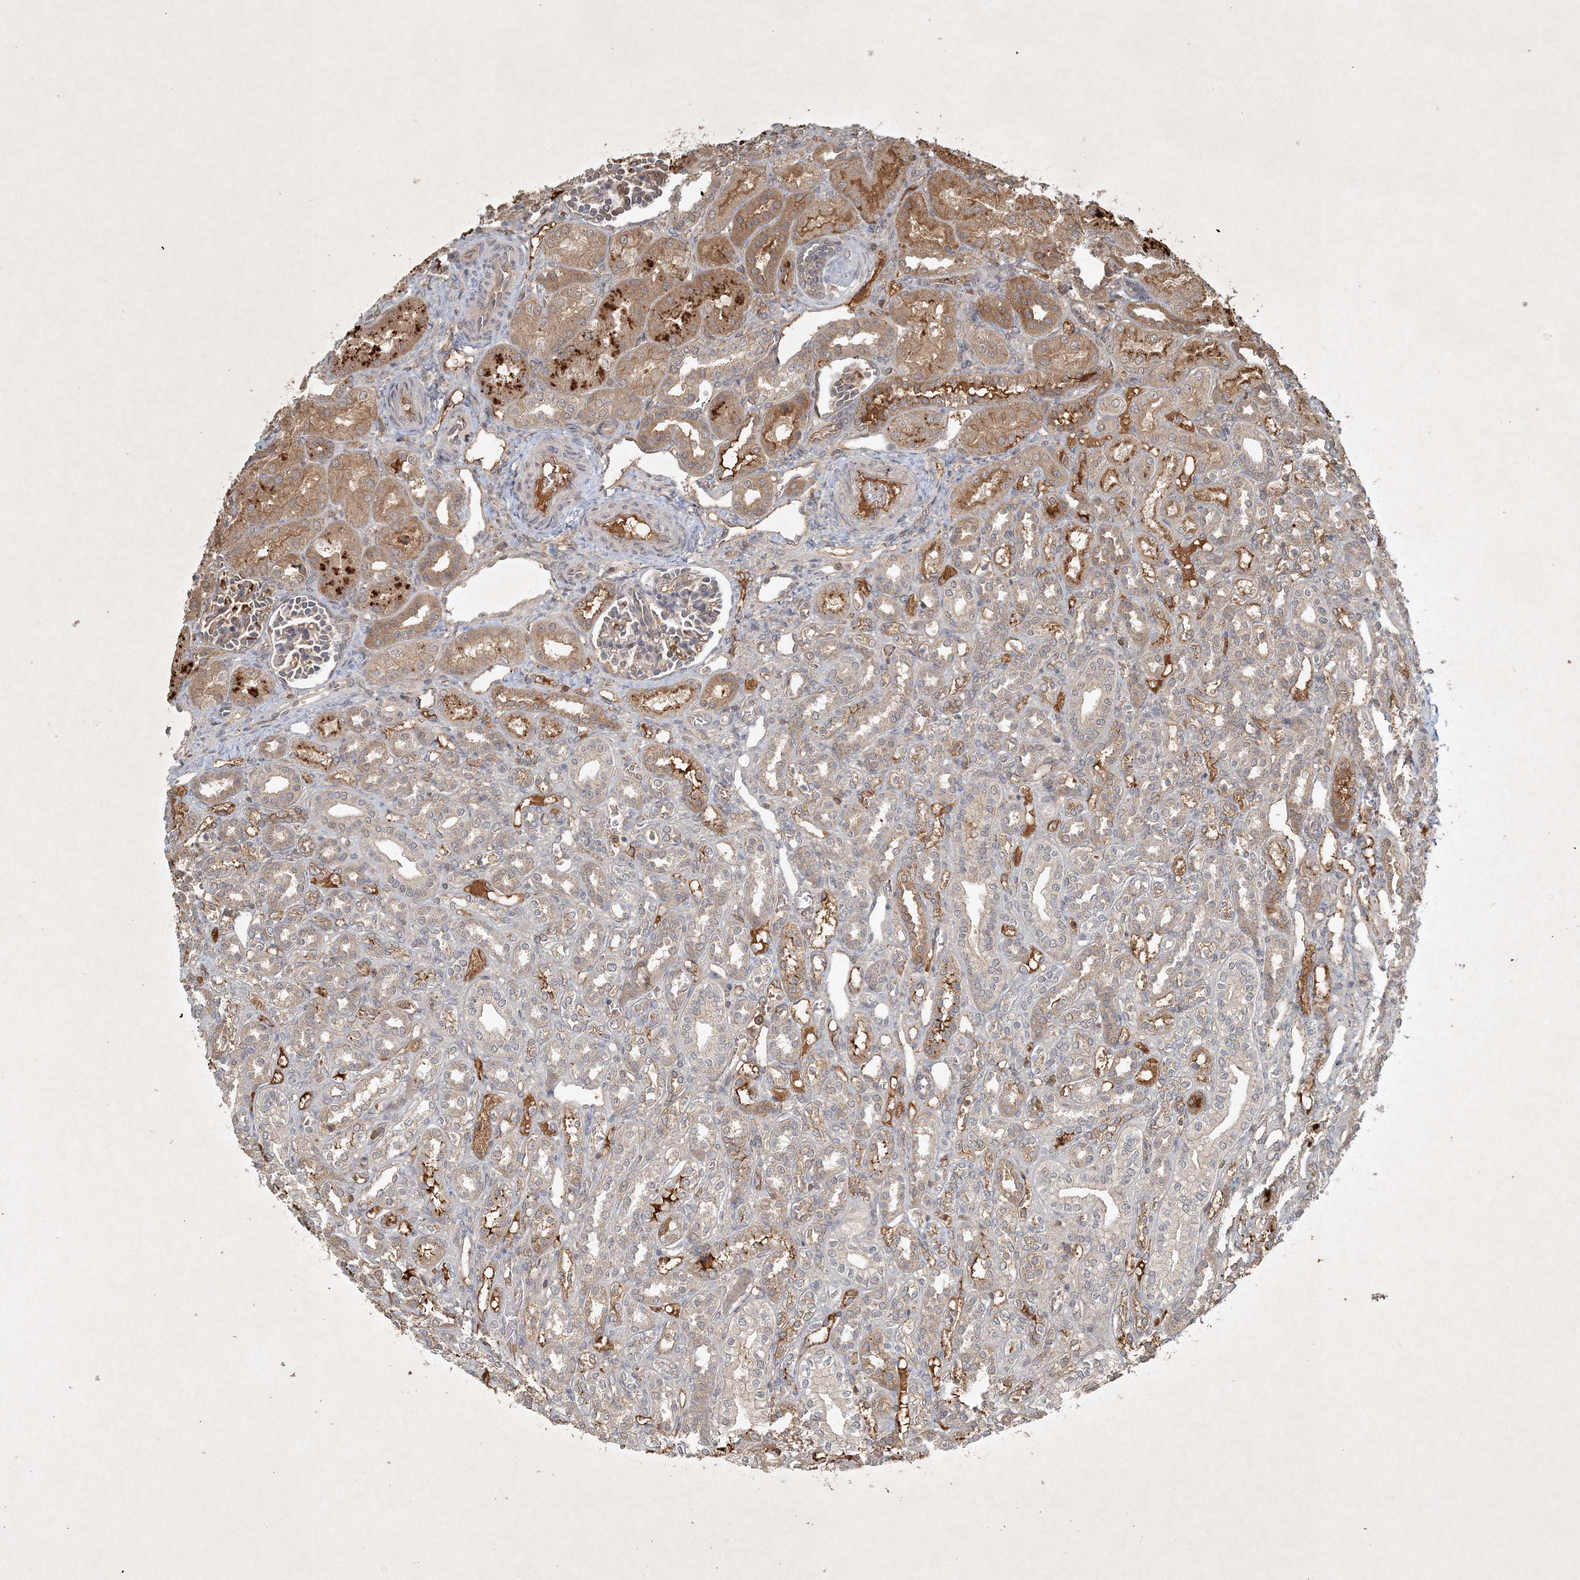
{"staining": {"intensity": "weak", "quantity": "25%-75%", "location": "cytoplasmic/membranous"}, "tissue": "kidney", "cell_type": "Cells in glomeruli", "image_type": "normal", "snomed": [{"axis": "morphology", "description": "Normal tissue, NOS"}, {"axis": "morphology", "description": "Neoplasm, malignant, NOS"}, {"axis": "topography", "description": "Kidney"}], "caption": "Protein staining of benign kidney shows weak cytoplasmic/membranous expression in approximately 25%-75% of cells in glomeruli. (brown staining indicates protein expression, while blue staining denotes nuclei).", "gene": "TNFAIP6", "patient": {"sex": "female", "age": 1}}